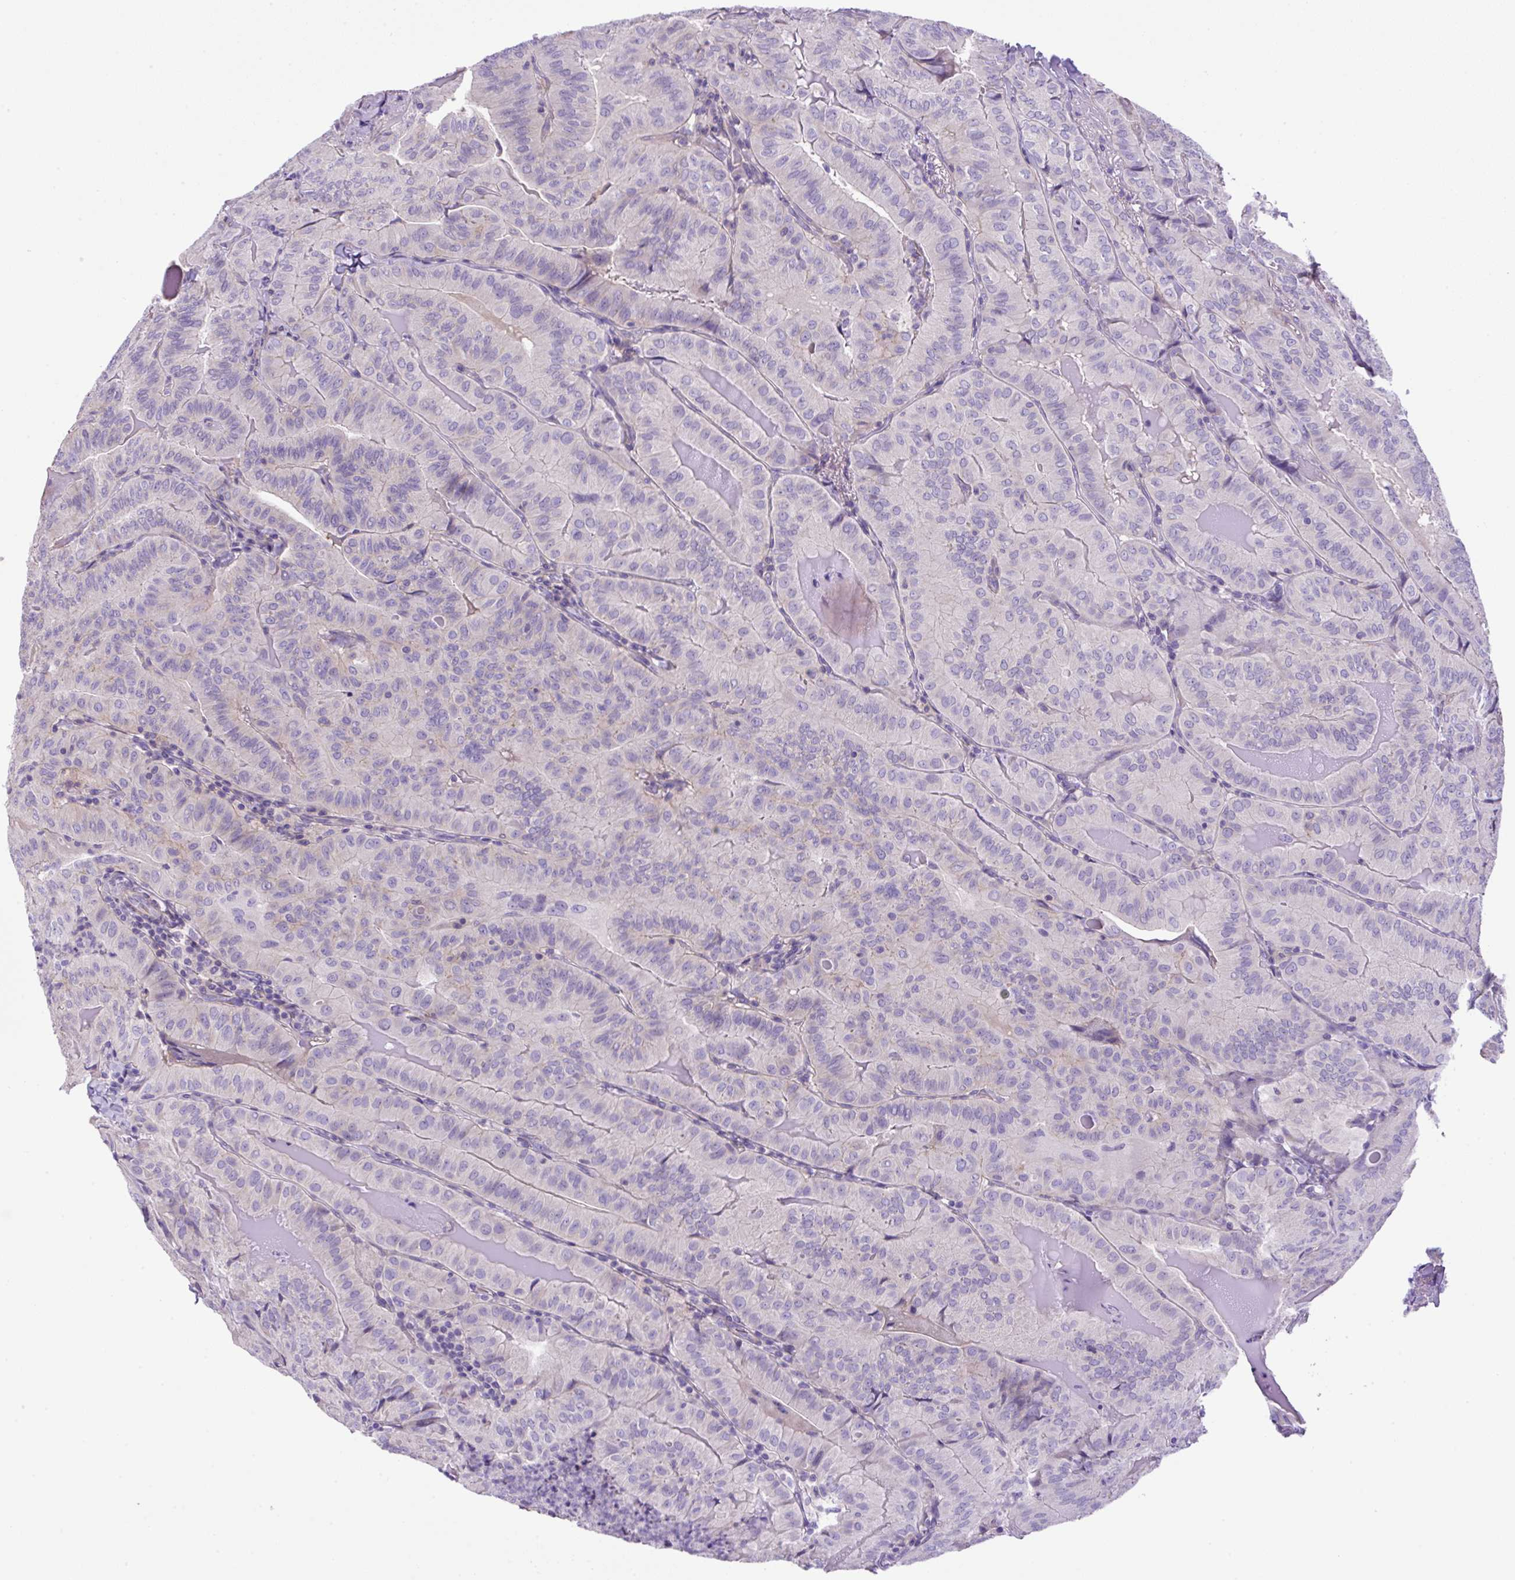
{"staining": {"intensity": "negative", "quantity": "none", "location": "none"}, "tissue": "thyroid cancer", "cell_type": "Tumor cells", "image_type": "cancer", "snomed": [{"axis": "morphology", "description": "Papillary adenocarcinoma, NOS"}, {"axis": "topography", "description": "Thyroid gland"}], "caption": "An immunohistochemistry (IHC) photomicrograph of thyroid papillary adenocarcinoma is shown. There is no staining in tumor cells of thyroid papillary adenocarcinoma. (DAB IHC, high magnification).", "gene": "NPTN", "patient": {"sex": "female", "age": 68}}